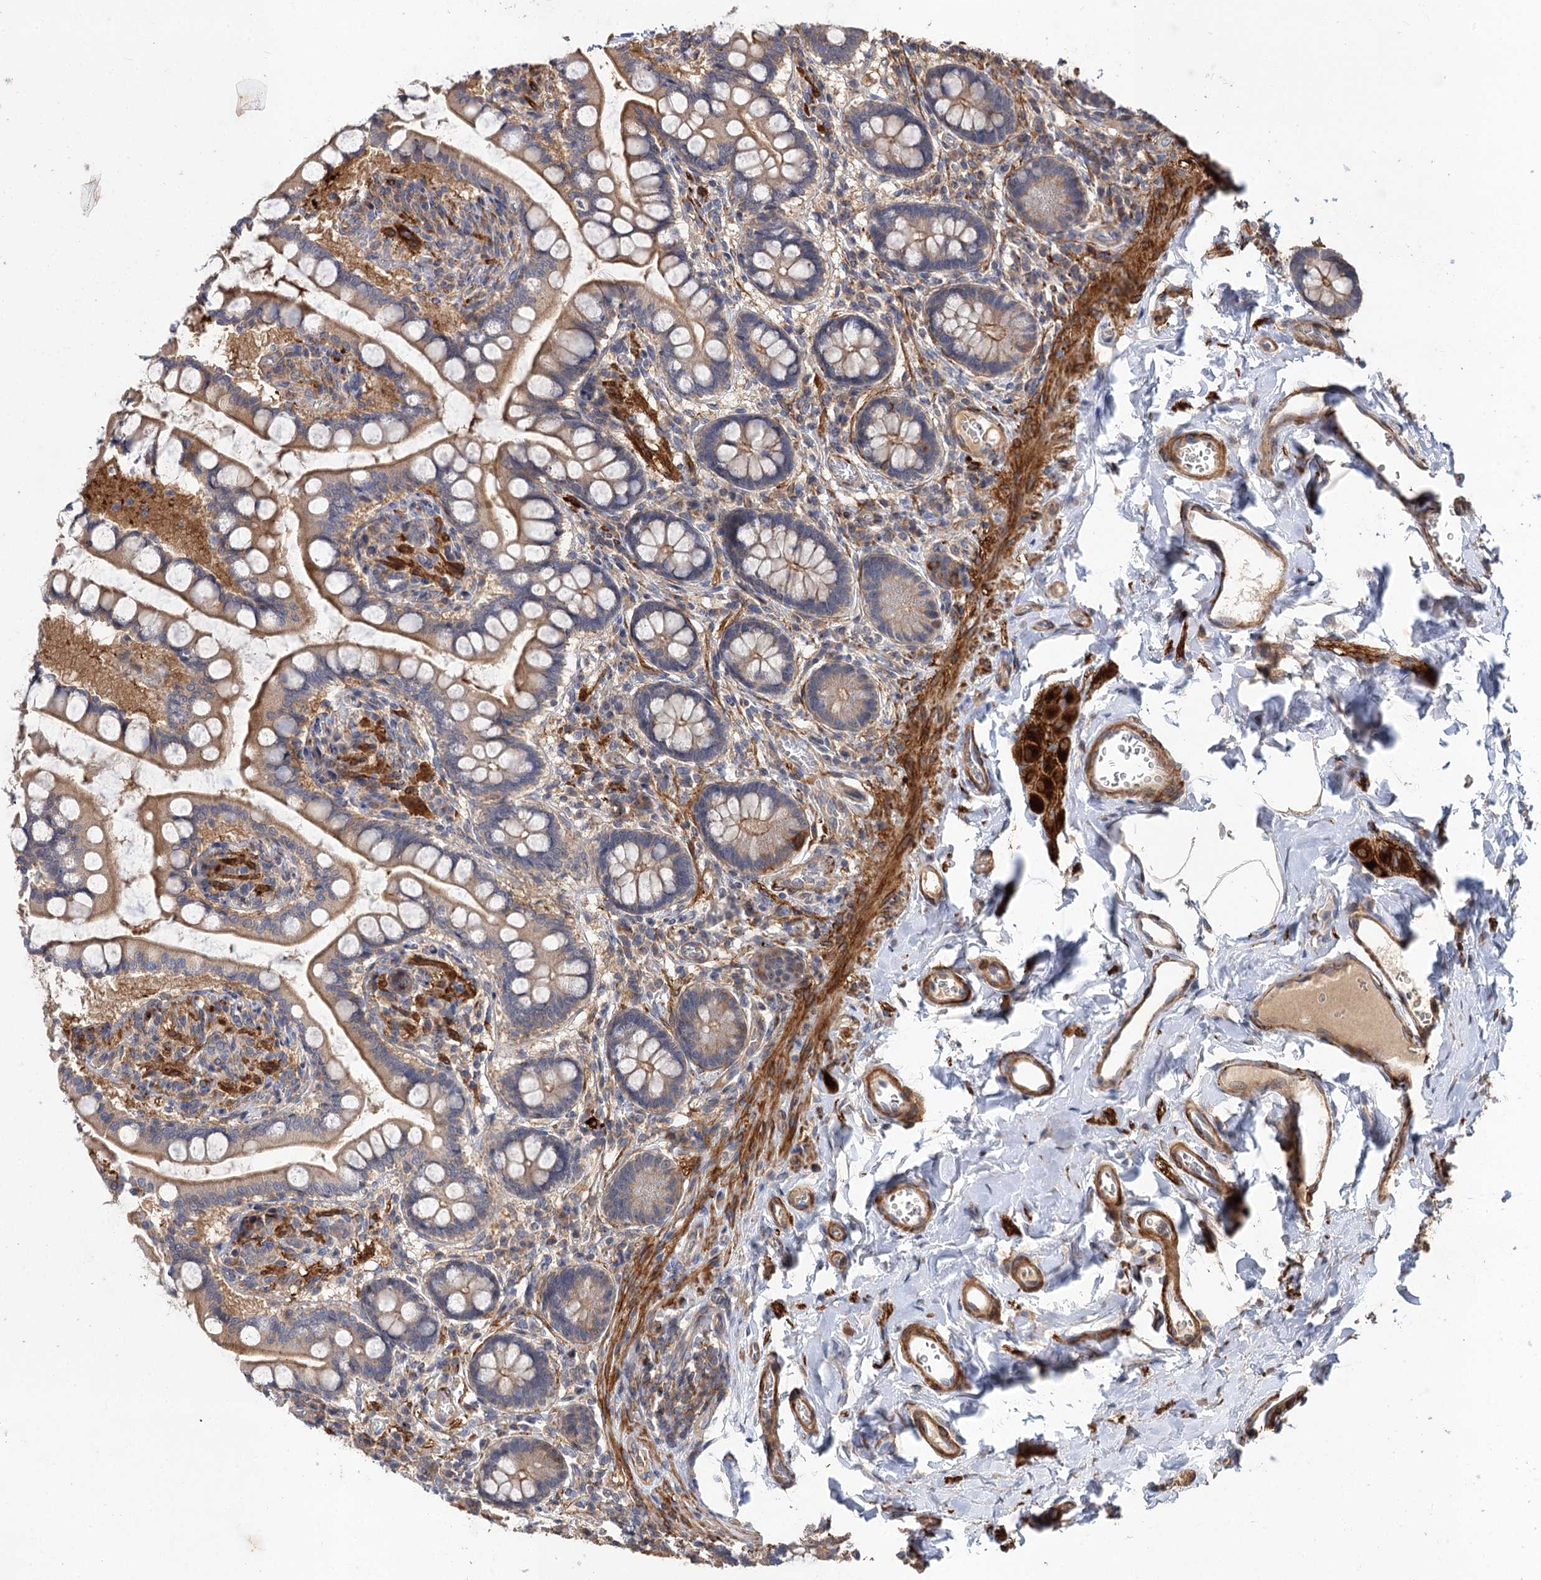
{"staining": {"intensity": "moderate", "quantity": ">75%", "location": "cytoplasmic/membranous"}, "tissue": "small intestine", "cell_type": "Glandular cells", "image_type": "normal", "snomed": [{"axis": "morphology", "description": "Normal tissue, NOS"}, {"axis": "topography", "description": "Small intestine"}], "caption": "Glandular cells reveal moderate cytoplasmic/membranous expression in approximately >75% of cells in normal small intestine.", "gene": "FBXW8", "patient": {"sex": "male", "age": 52}}